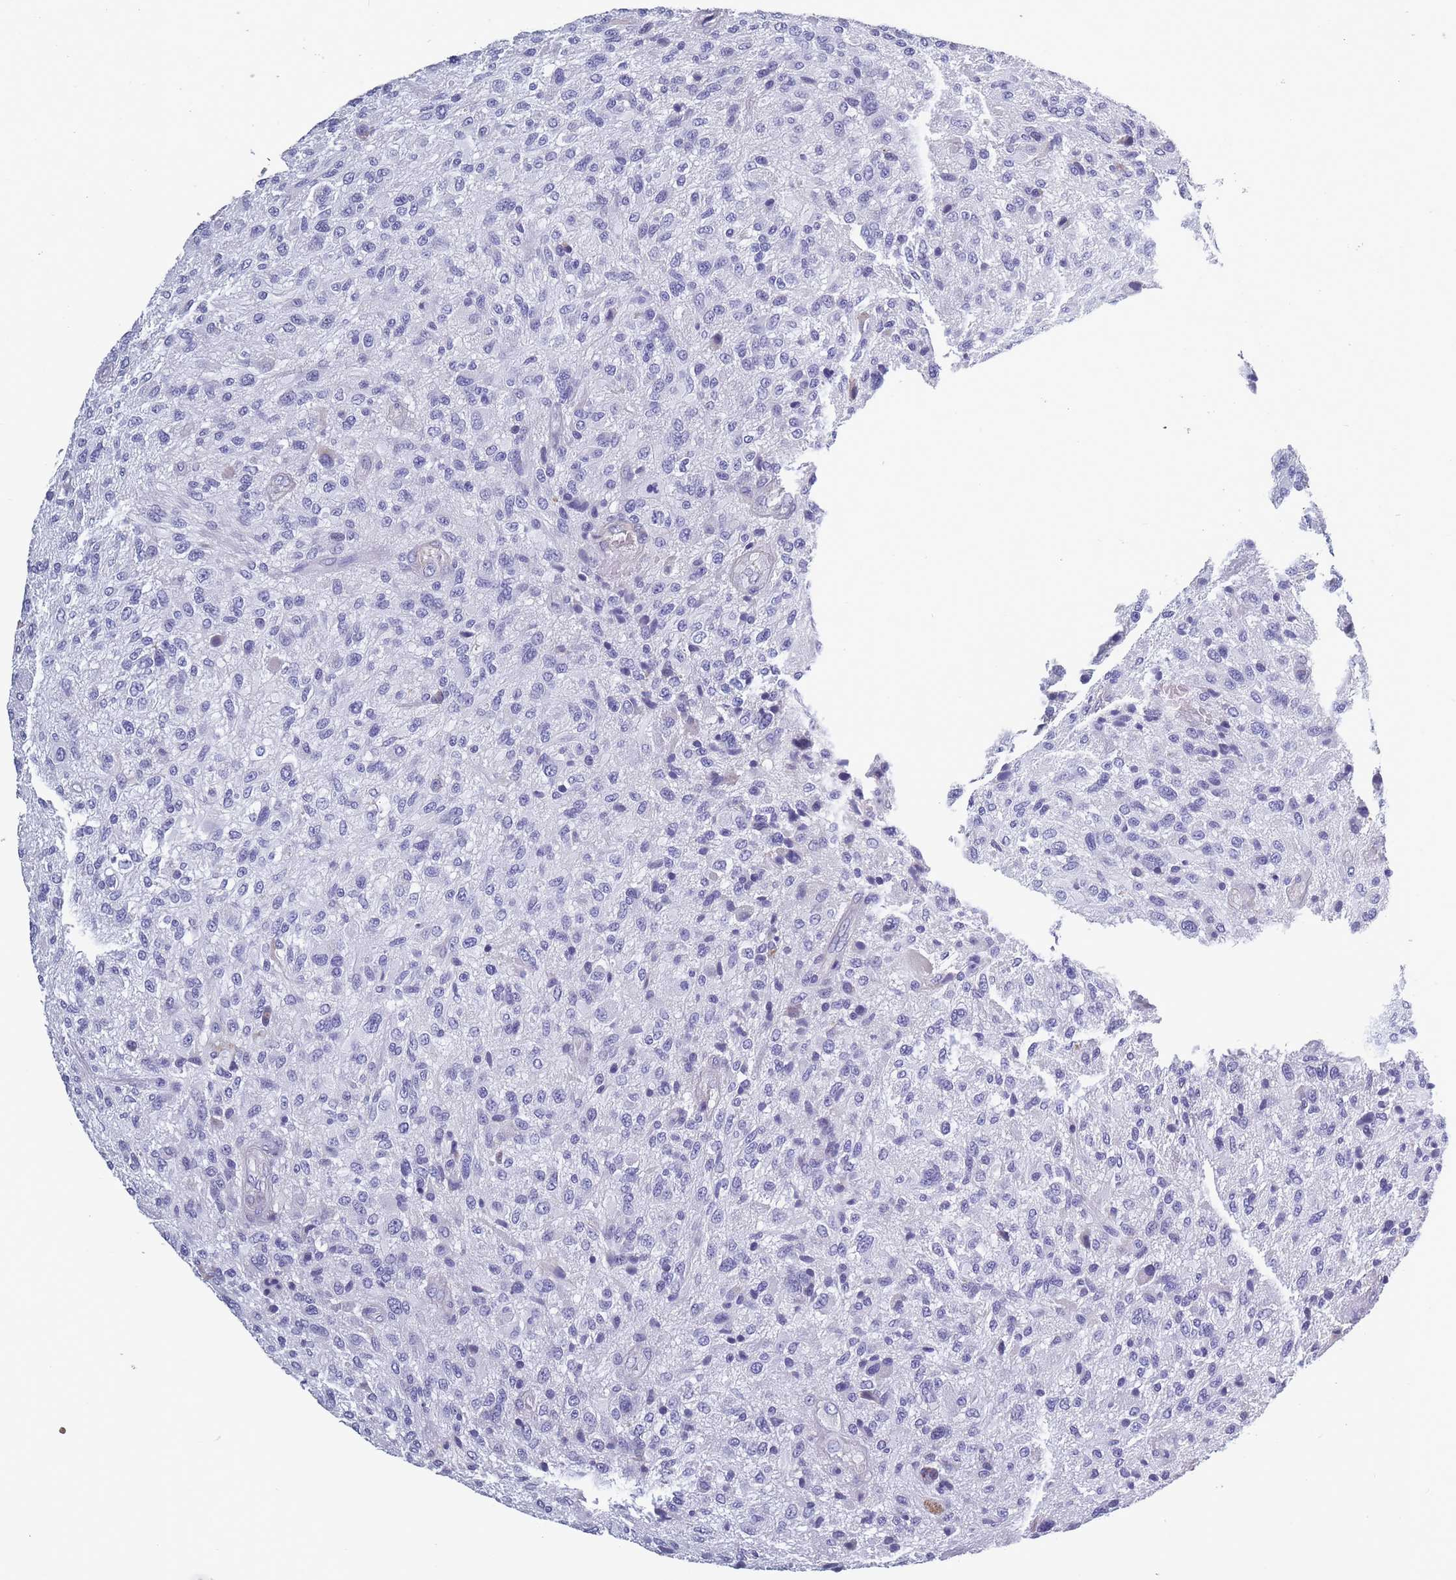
{"staining": {"intensity": "negative", "quantity": "none", "location": "none"}, "tissue": "glioma", "cell_type": "Tumor cells", "image_type": "cancer", "snomed": [{"axis": "morphology", "description": "Glioma, malignant, High grade"}, {"axis": "topography", "description": "Brain"}], "caption": "A histopathology image of glioma stained for a protein exhibits no brown staining in tumor cells.", "gene": "OR4C5", "patient": {"sex": "male", "age": 47}}